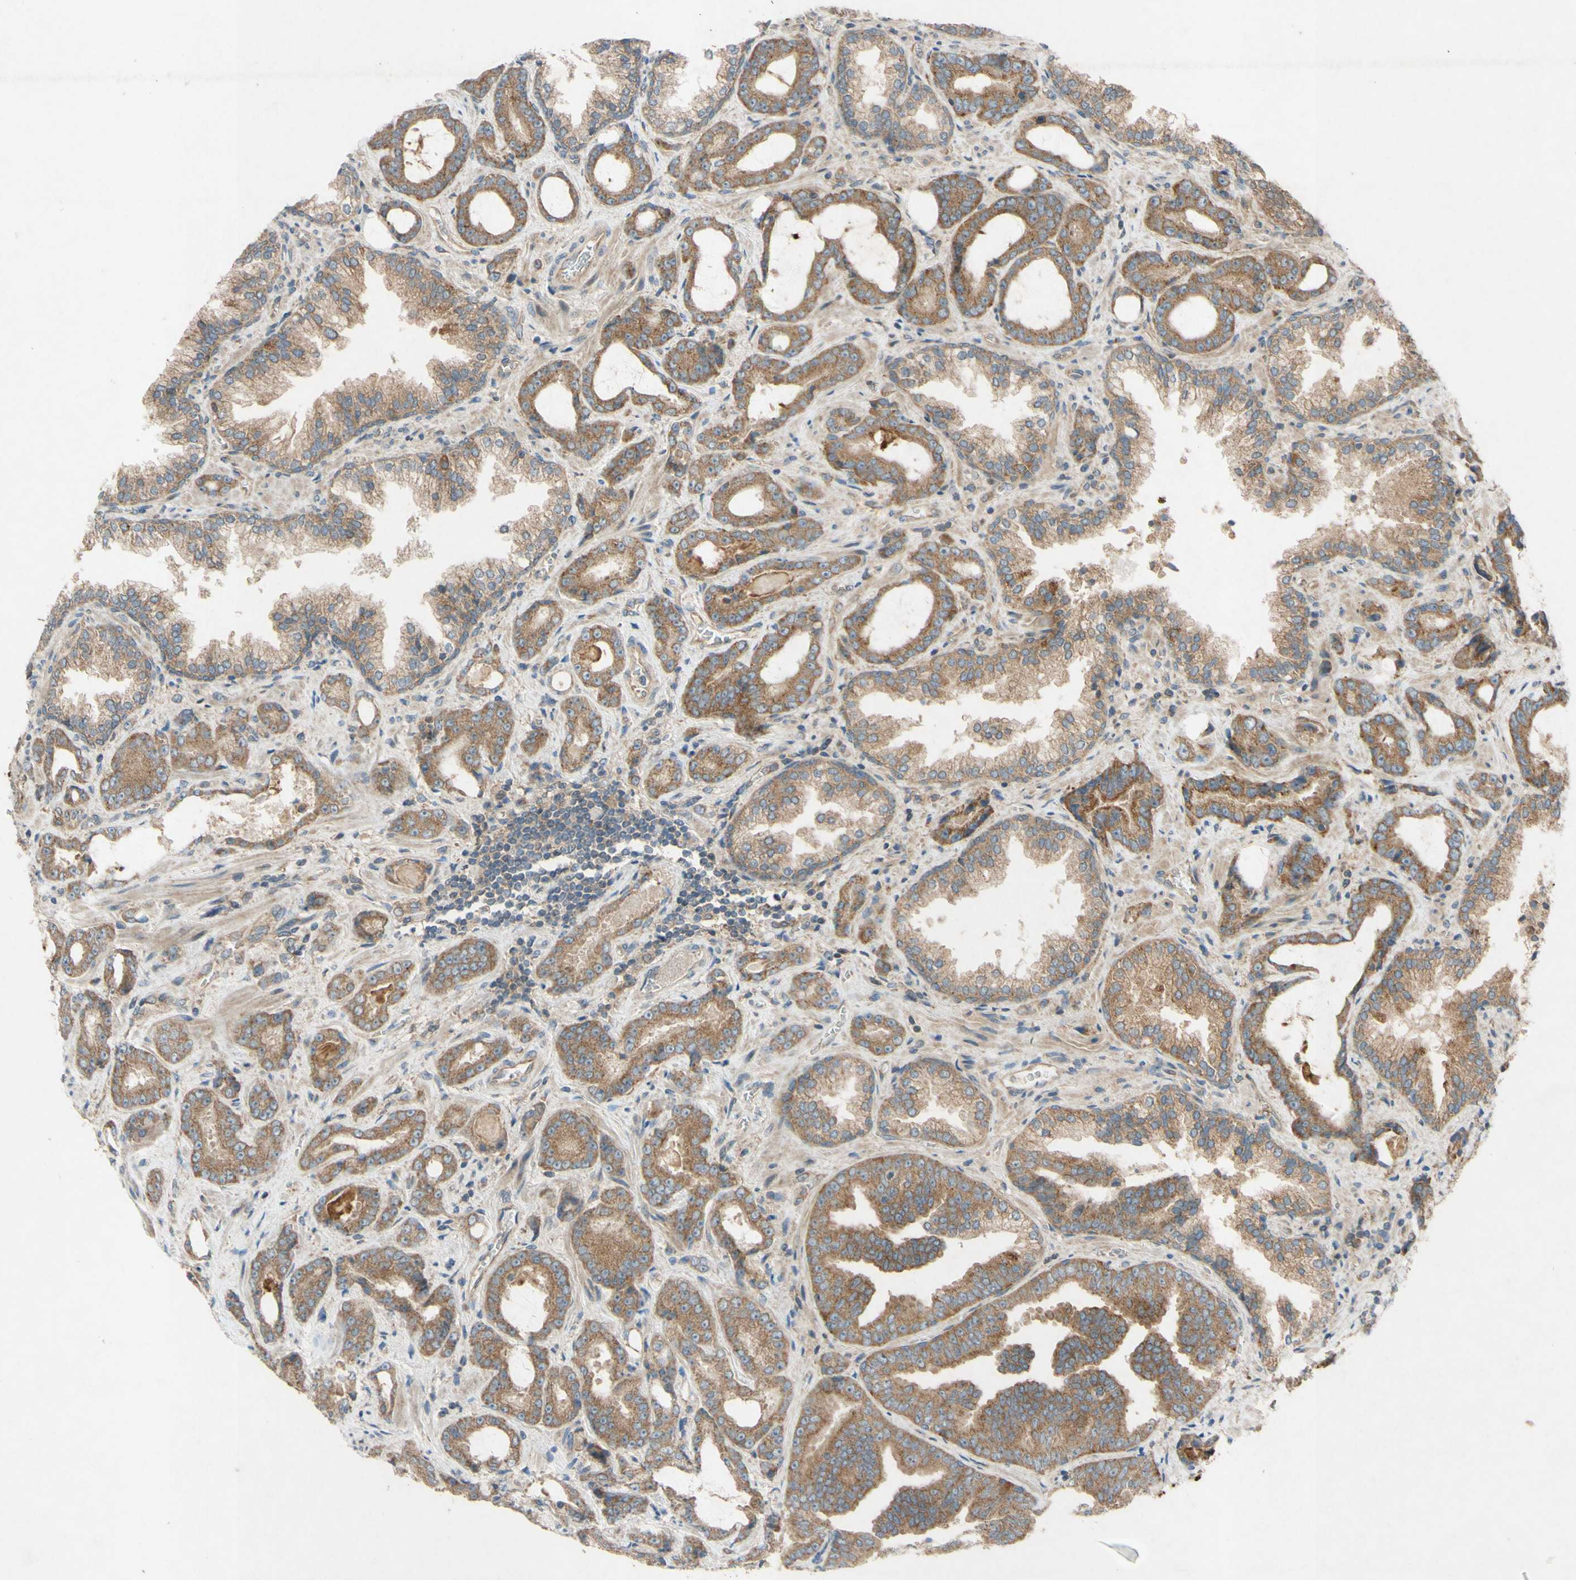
{"staining": {"intensity": "moderate", "quantity": ">75%", "location": "cytoplasmic/membranous"}, "tissue": "prostate cancer", "cell_type": "Tumor cells", "image_type": "cancer", "snomed": [{"axis": "morphology", "description": "Adenocarcinoma, Low grade"}, {"axis": "topography", "description": "Prostate"}], "caption": "Prostate low-grade adenocarcinoma tissue demonstrates moderate cytoplasmic/membranous expression in approximately >75% of tumor cells The protein of interest is stained brown, and the nuclei are stained in blue (DAB IHC with brightfield microscopy, high magnification).", "gene": "TST", "patient": {"sex": "male", "age": 60}}